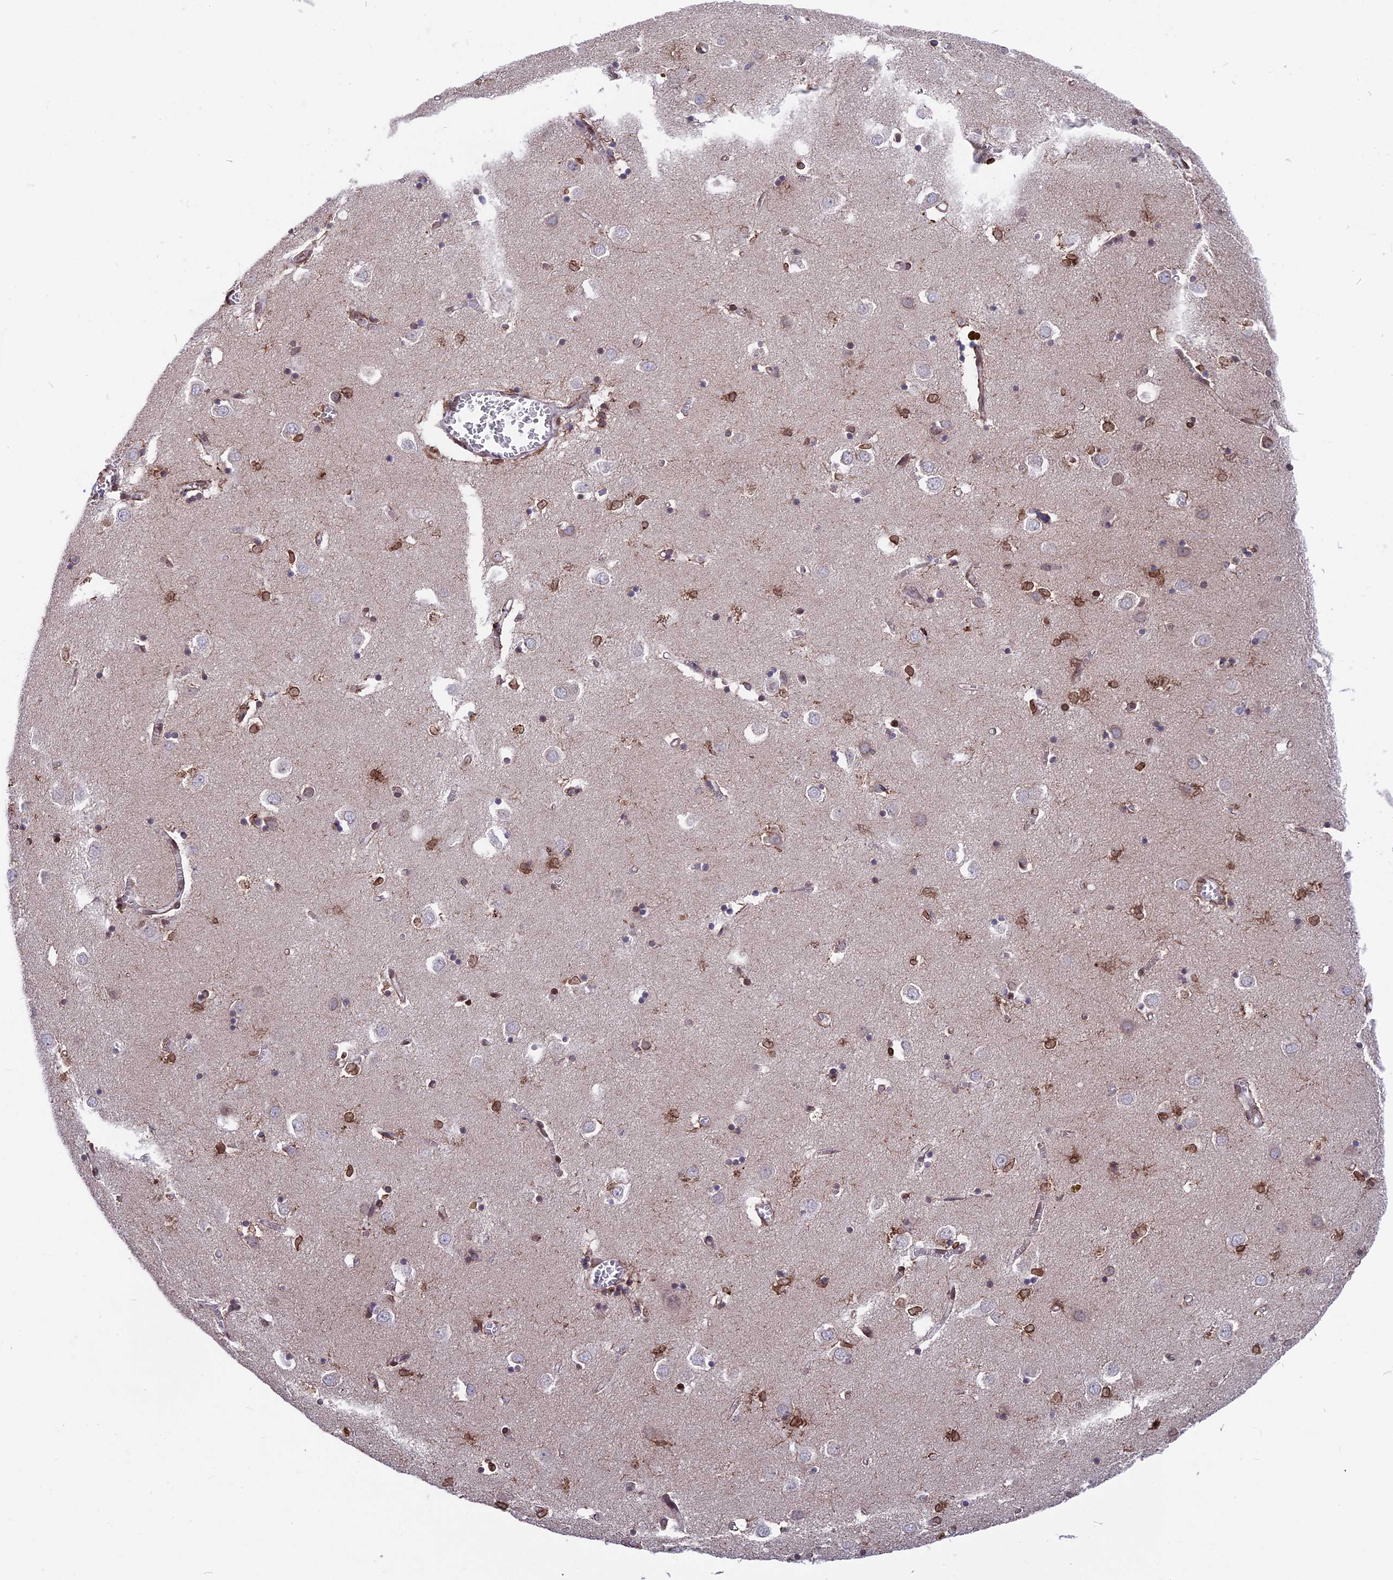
{"staining": {"intensity": "moderate", "quantity": ">75%", "location": "cytoplasmic/membranous,nuclear"}, "tissue": "caudate", "cell_type": "Glial cells", "image_type": "normal", "snomed": [{"axis": "morphology", "description": "Normal tissue, NOS"}, {"axis": "topography", "description": "Lateral ventricle wall"}], "caption": "Caudate stained with DAB (3,3'-diaminobenzidine) IHC demonstrates medium levels of moderate cytoplasmic/membranous,nuclear positivity in approximately >75% of glial cells.", "gene": "PTCHD4", "patient": {"sex": "male", "age": 70}}